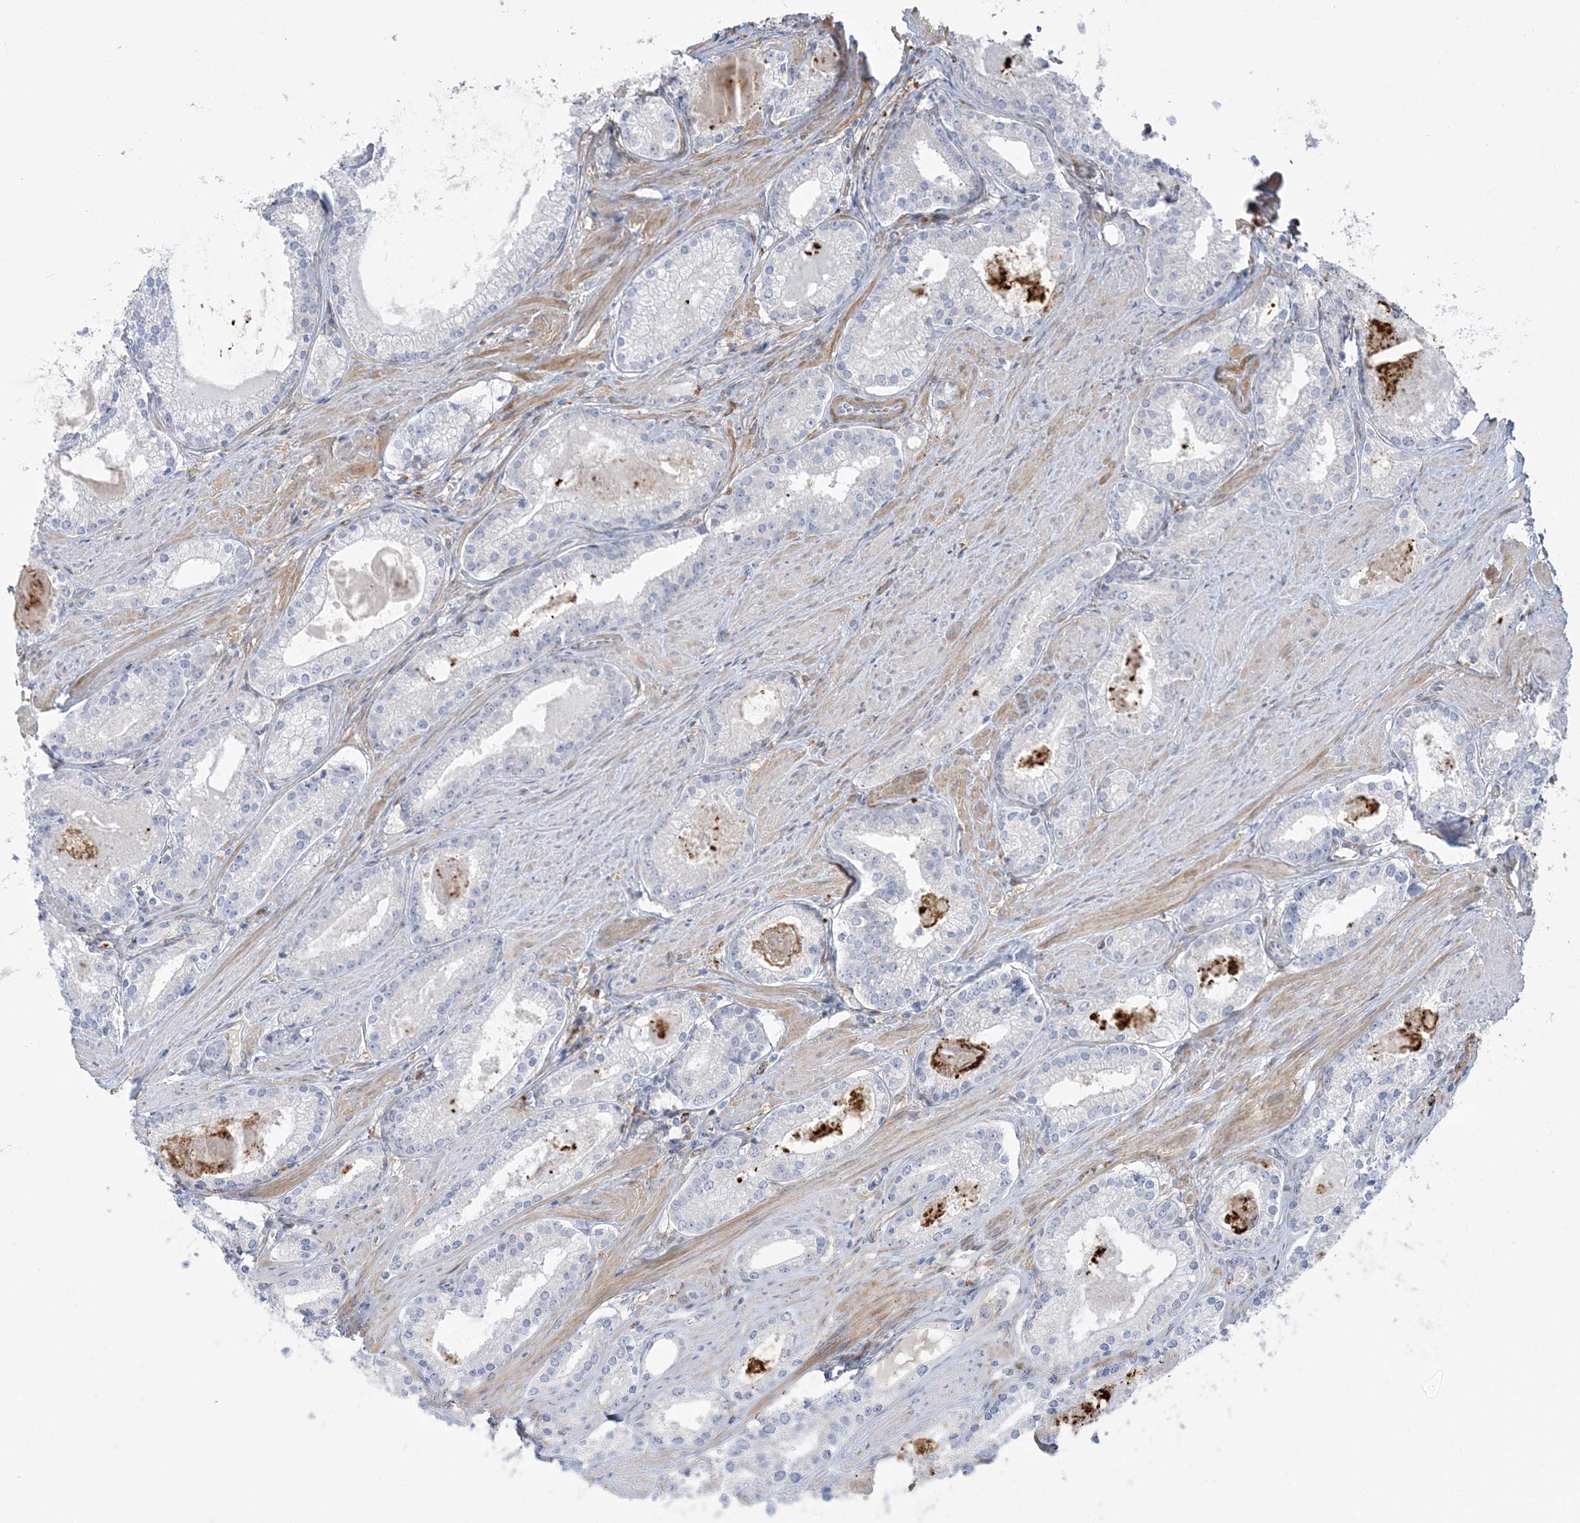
{"staining": {"intensity": "negative", "quantity": "none", "location": "none"}, "tissue": "prostate cancer", "cell_type": "Tumor cells", "image_type": "cancer", "snomed": [{"axis": "morphology", "description": "Adenocarcinoma, Low grade"}, {"axis": "topography", "description": "Prostate"}], "caption": "Immunohistochemical staining of prostate cancer exhibits no significant positivity in tumor cells.", "gene": "HAAO", "patient": {"sex": "male", "age": 54}}